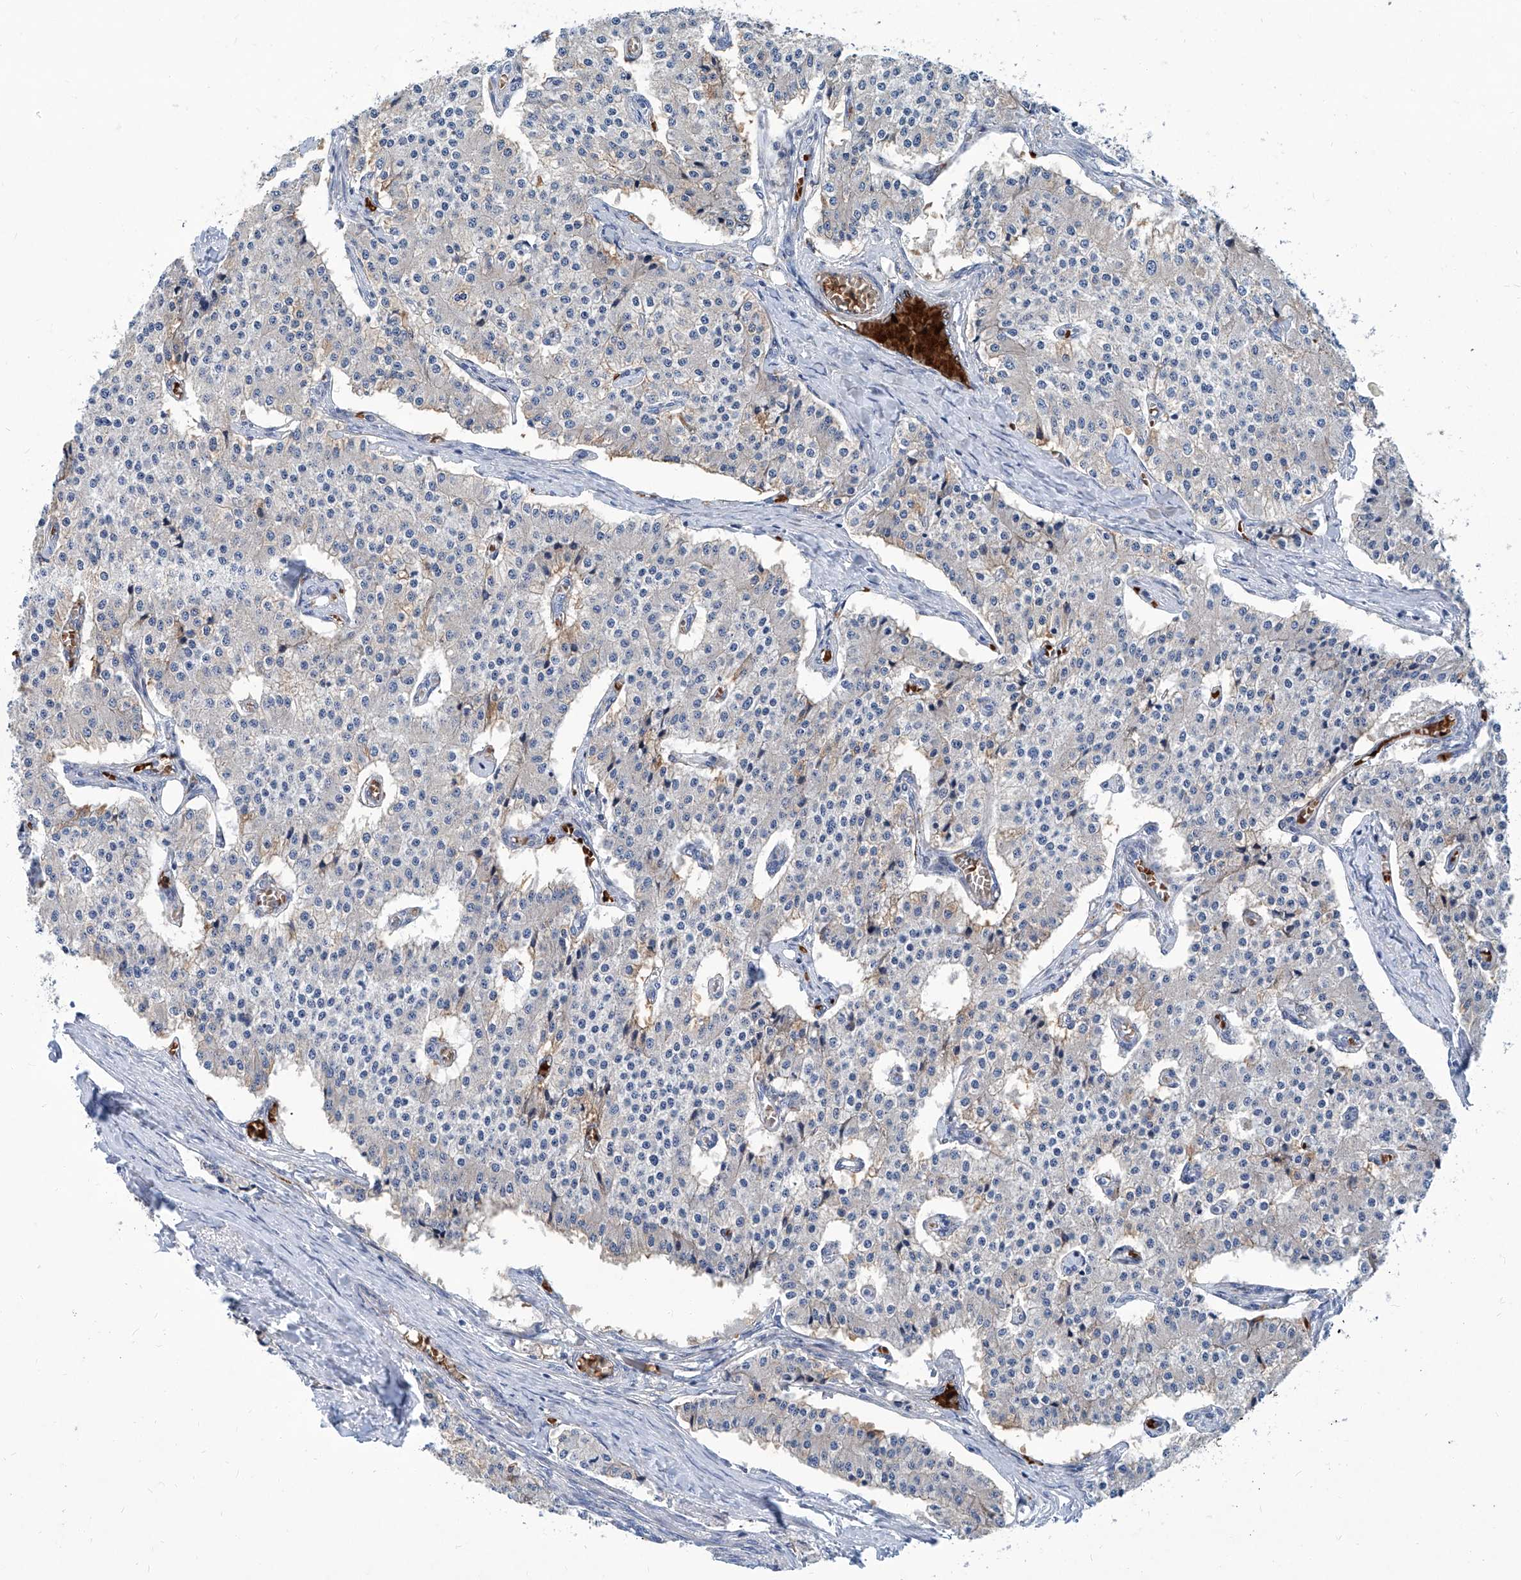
{"staining": {"intensity": "negative", "quantity": "none", "location": "none"}, "tissue": "carcinoid", "cell_type": "Tumor cells", "image_type": "cancer", "snomed": [{"axis": "morphology", "description": "Carcinoid, malignant, NOS"}, {"axis": "topography", "description": "Colon"}], "caption": "This histopathology image is of carcinoid stained with immunohistochemistry (IHC) to label a protein in brown with the nuclei are counter-stained blue. There is no expression in tumor cells.", "gene": "FPR2", "patient": {"sex": "female", "age": 52}}